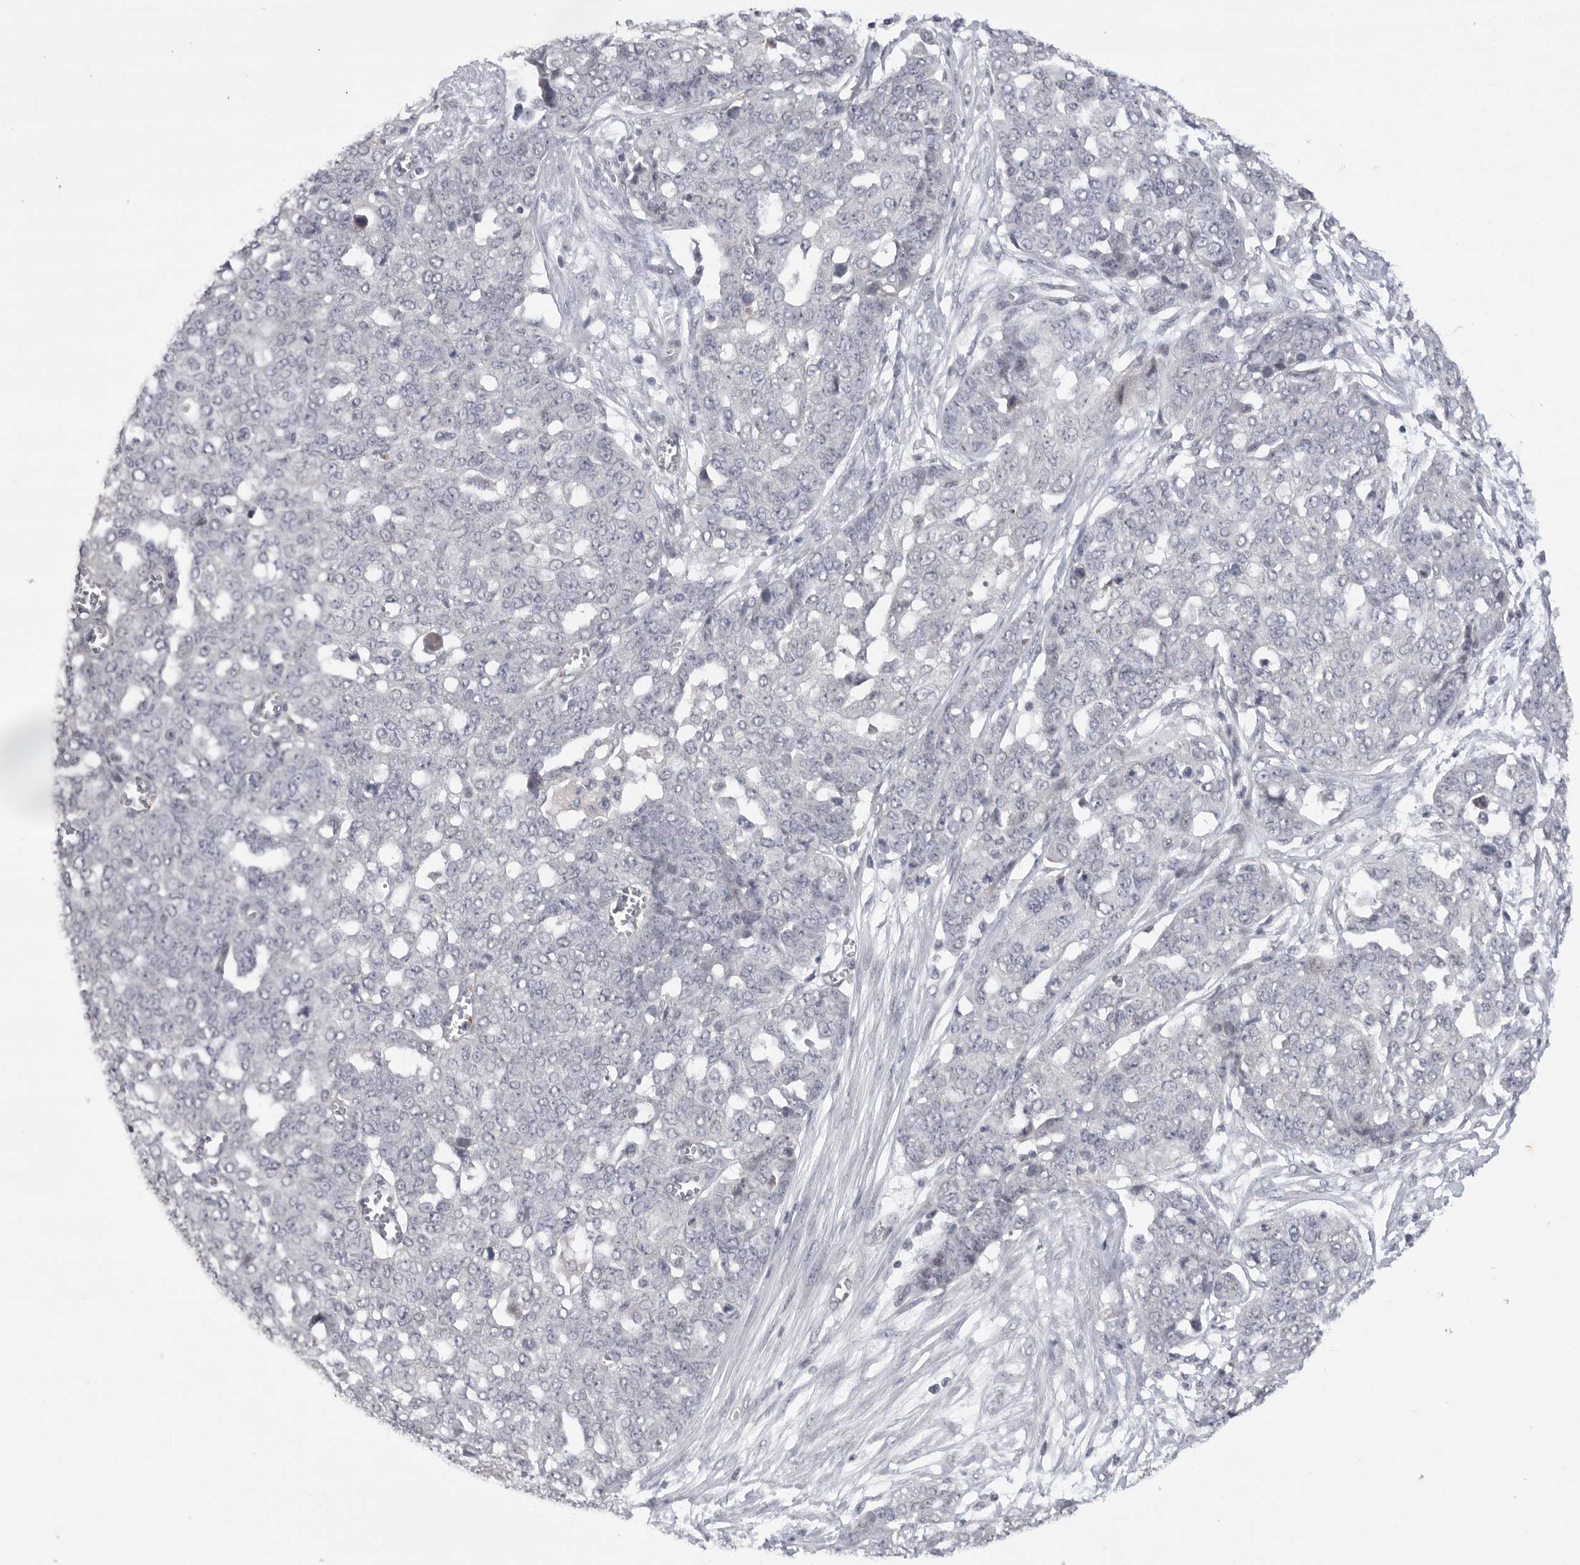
{"staining": {"intensity": "negative", "quantity": "none", "location": "none"}, "tissue": "ovarian cancer", "cell_type": "Tumor cells", "image_type": "cancer", "snomed": [{"axis": "morphology", "description": "Cystadenocarcinoma, serous, NOS"}, {"axis": "topography", "description": "Soft tissue"}, {"axis": "topography", "description": "Ovary"}], "caption": "This image is of serous cystadenocarcinoma (ovarian) stained with immunohistochemistry to label a protein in brown with the nuclei are counter-stained blue. There is no staining in tumor cells.", "gene": "FBXO43", "patient": {"sex": "female", "age": 57}}